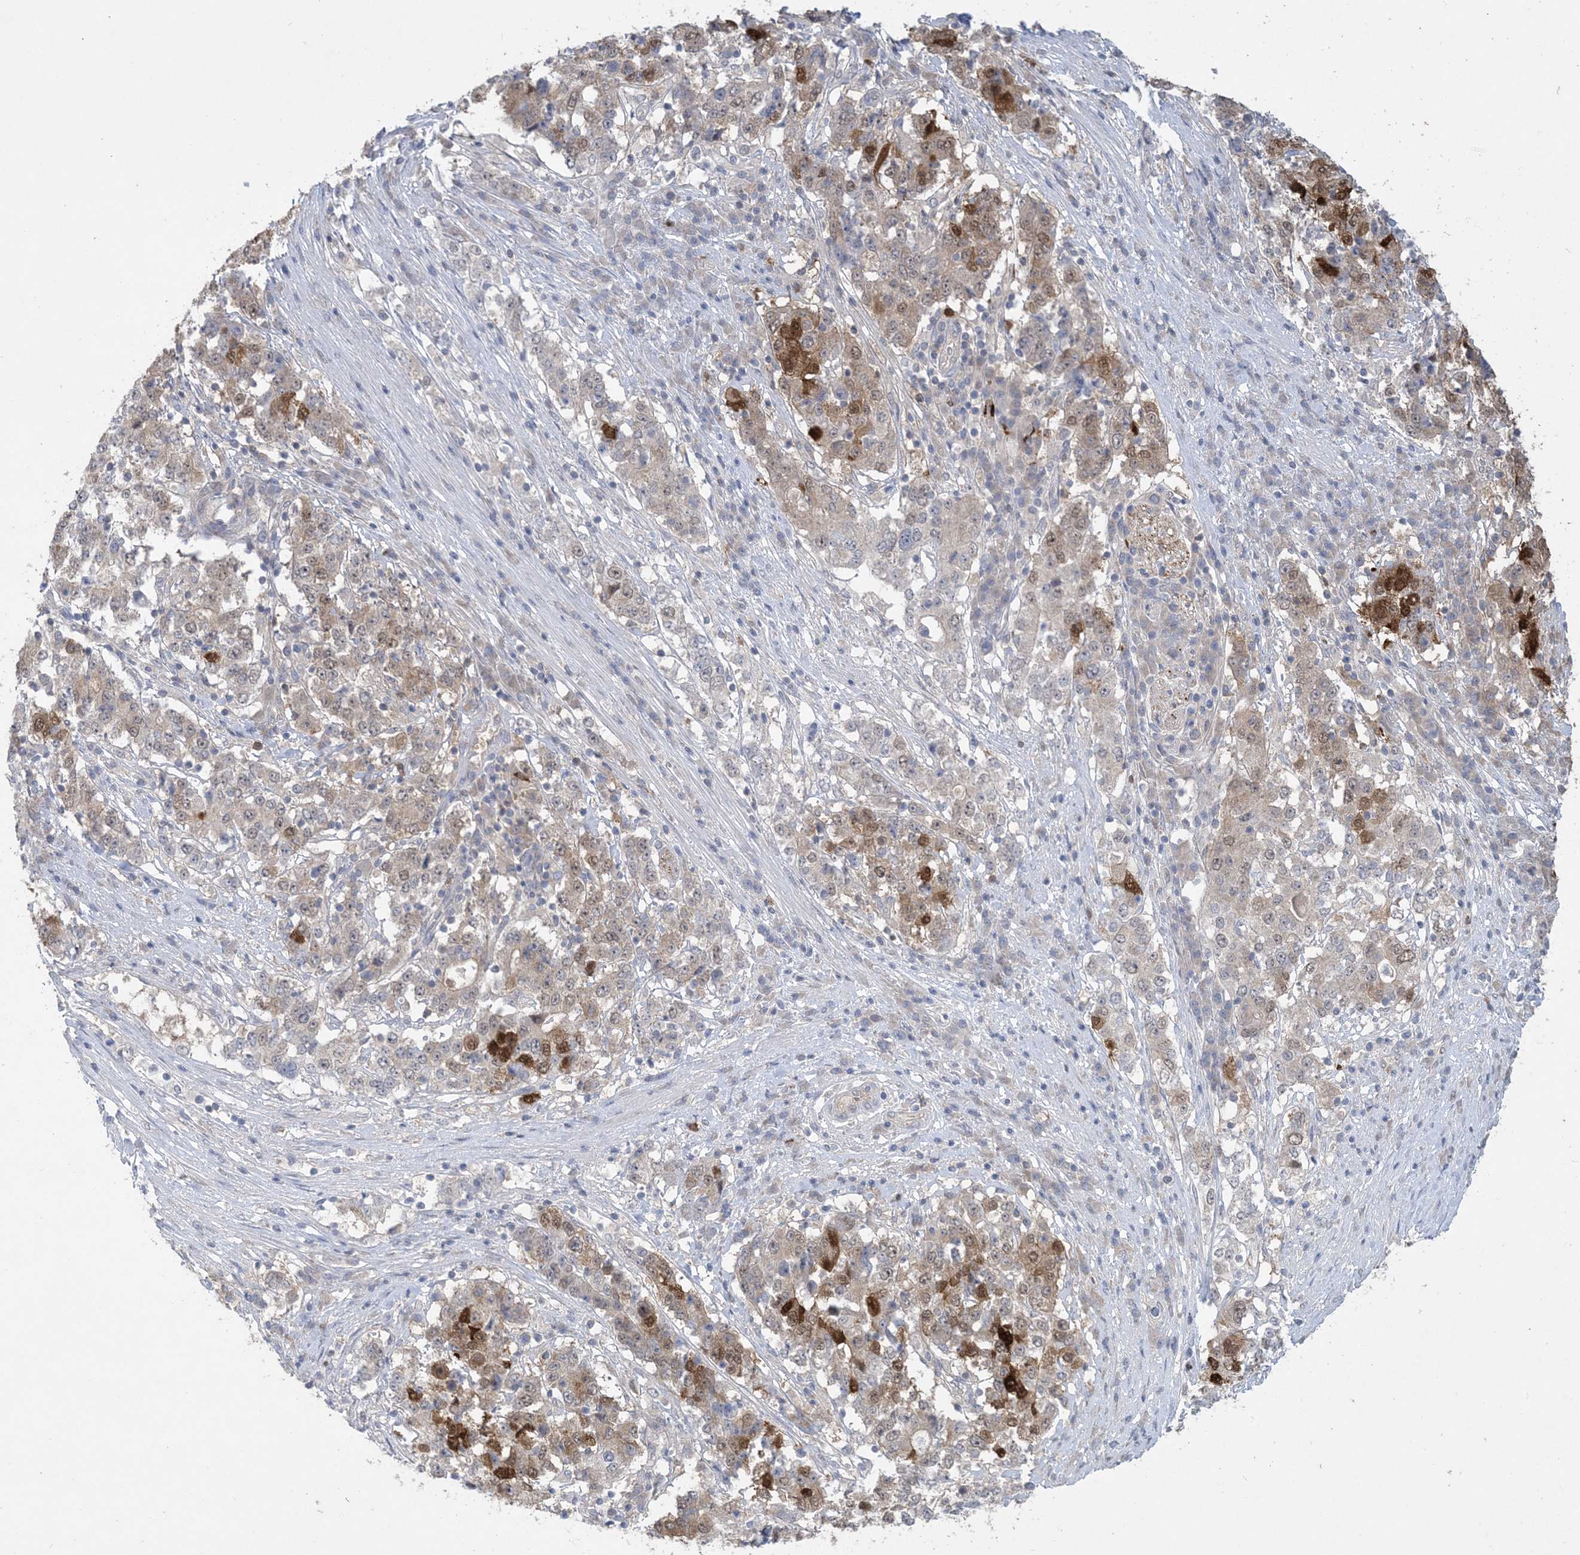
{"staining": {"intensity": "moderate", "quantity": "25%-75%", "location": "cytoplasmic/membranous,nuclear"}, "tissue": "stomach cancer", "cell_type": "Tumor cells", "image_type": "cancer", "snomed": [{"axis": "morphology", "description": "Adenocarcinoma, NOS"}, {"axis": "topography", "description": "Stomach"}], "caption": "The immunohistochemical stain shows moderate cytoplasmic/membranous and nuclear staining in tumor cells of adenocarcinoma (stomach) tissue.", "gene": "HMGCS1", "patient": {"sex": "male", "age": 59}}